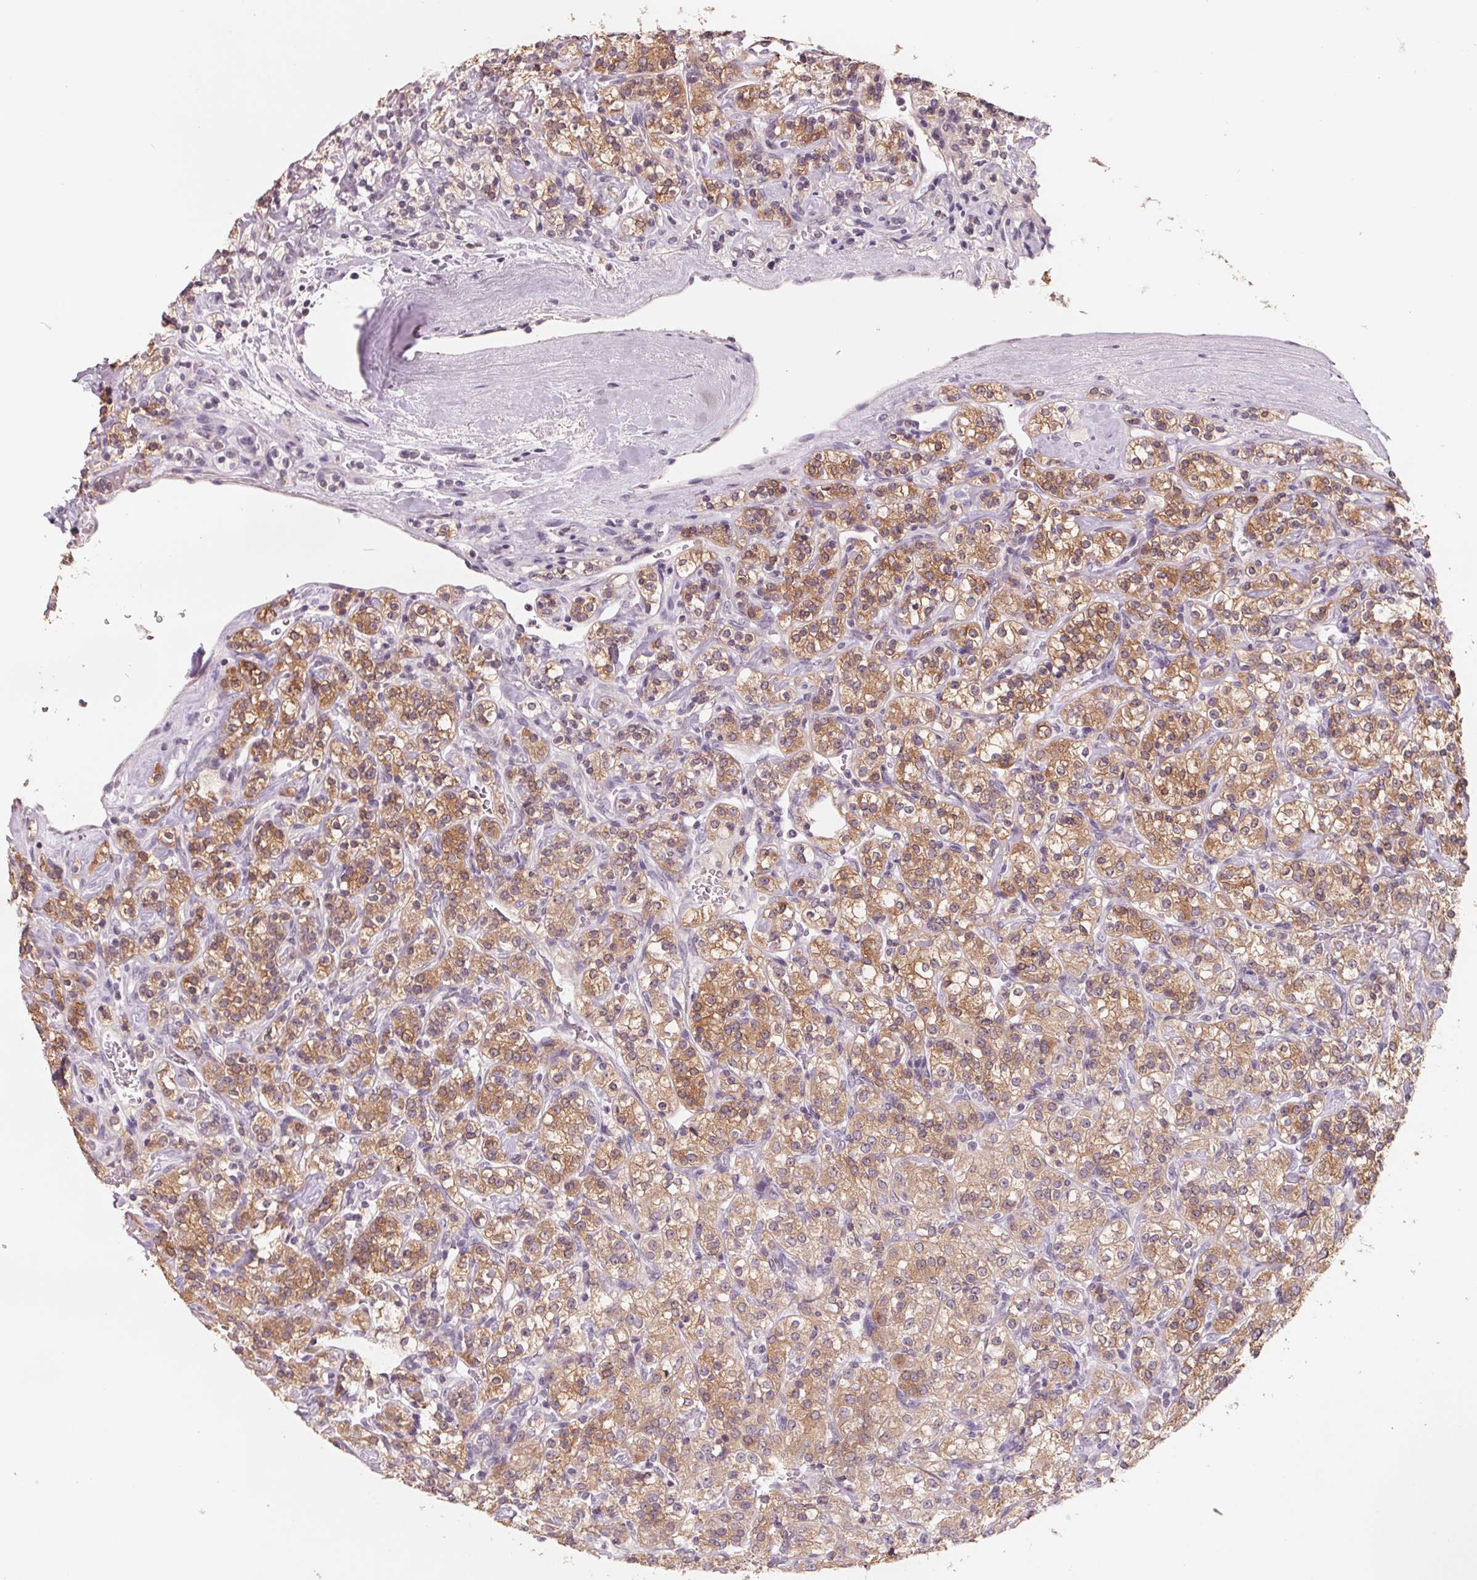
{"staining": {"intensity": "moderate", "quantity": ">75%", "location": "cytoplasmic/membranous"}, "tissue": "renal cancer", "cell_type": "Tumor cells", "image_type": "cancer", "snomed": [{"axis": "morphology", "description": "Adenocarcinoma, NOS"}, {"axis": "topography", "description": "Kidney"}], "caption": "IHC staining of renal cancer, which demonstrates medium levels of moderate cytoplasmic/membranous expression in approximately >75% of tumor cells indicating moderate cytoplasmic/membranous protein expression. The staining was performed using DAB (brown) for protein detection and nuclei were counterstained in hematoxylin (blue).", "gene": "FTCD", "patient": {"sex": "male", "age": 77}}